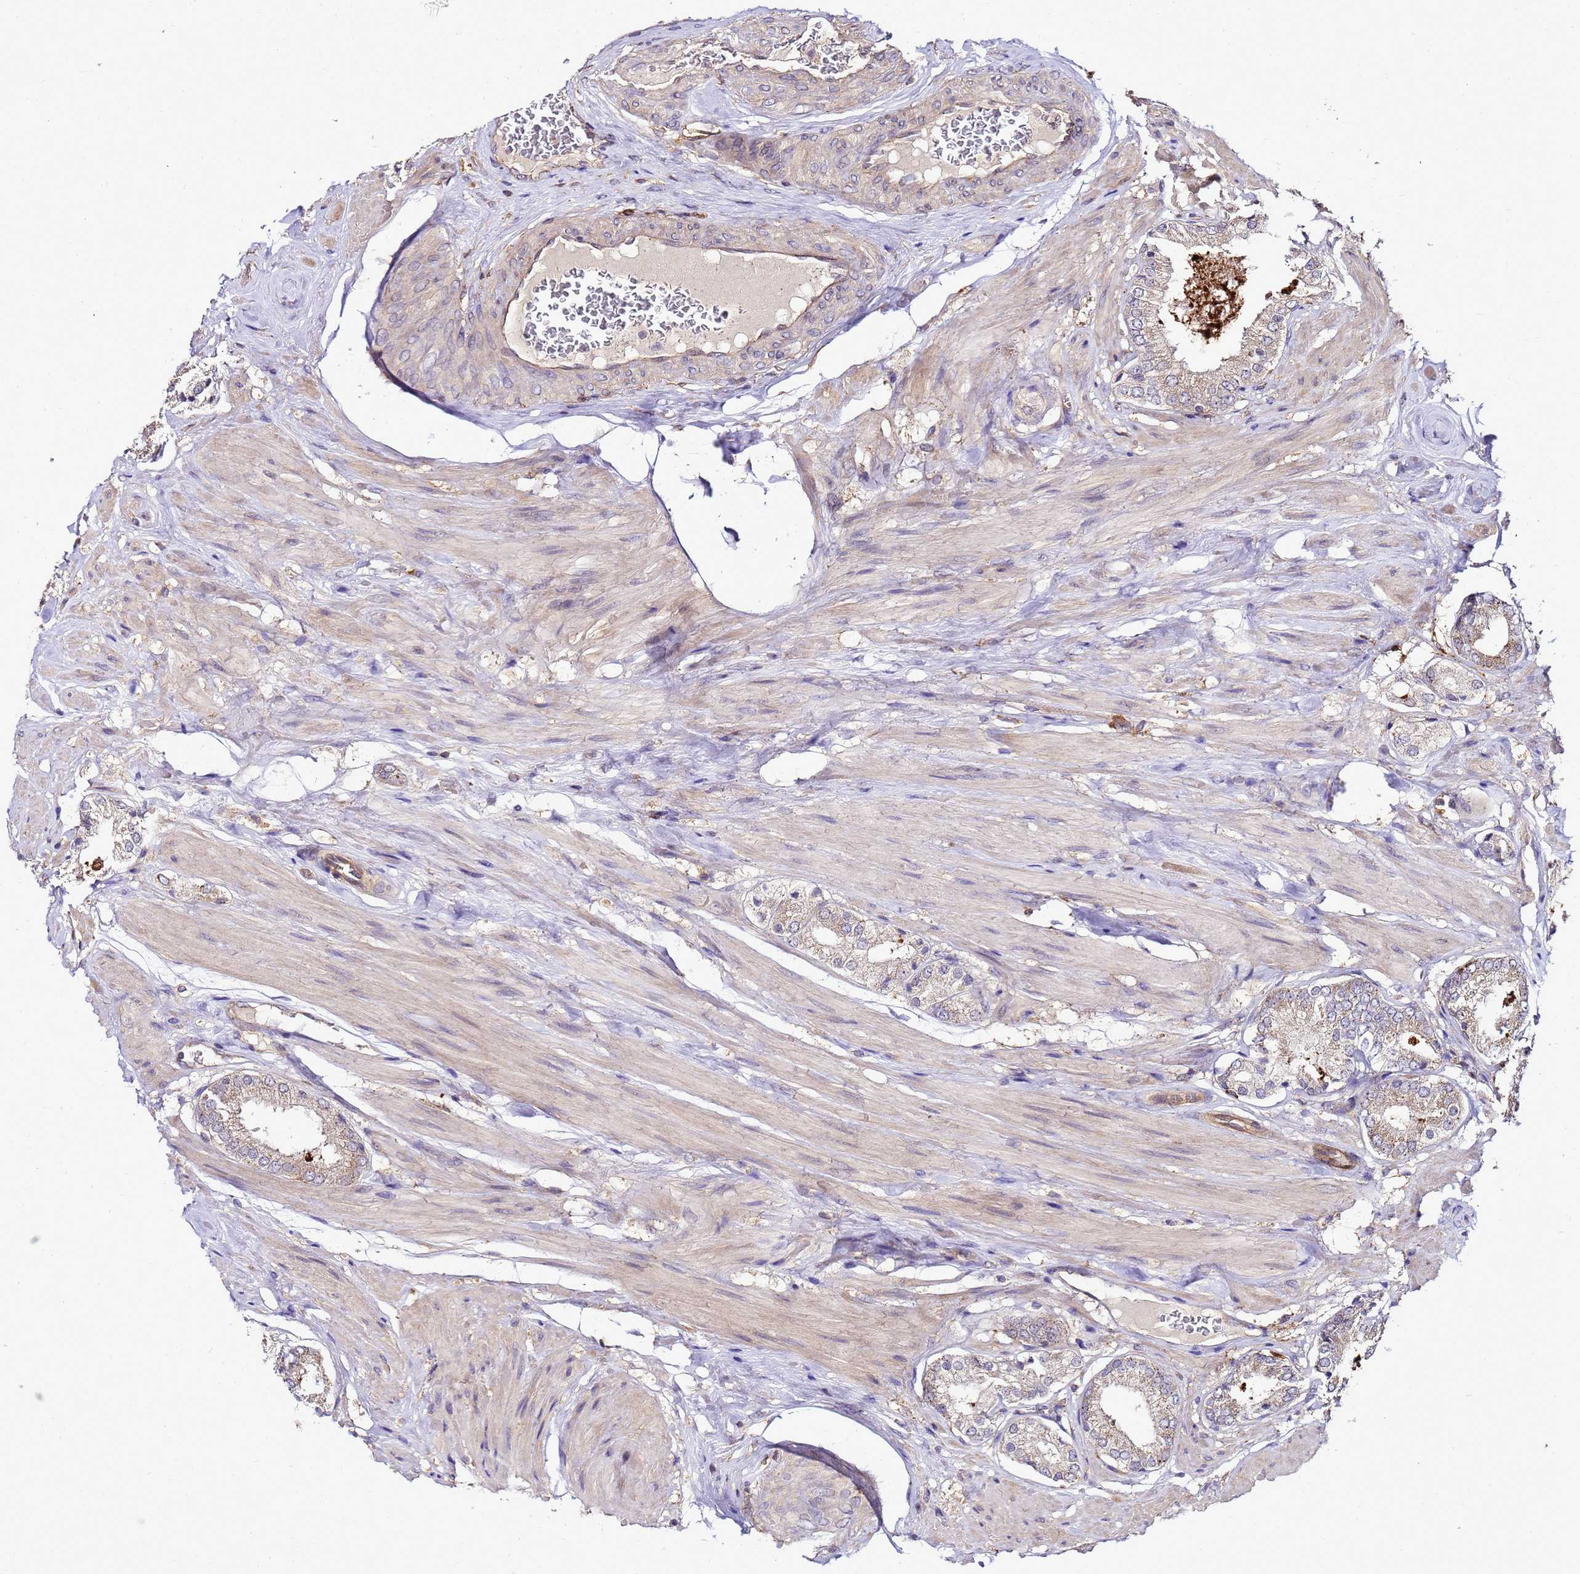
{"staining": {"intensity": "moderate", "quantity": "25%-75%", "location": "cytoplasmic/membranous"}, "tissue": "prostate cancer", "cell_type": "Tumor cells", "image_type": "cancer", "snomed": [{"axis": "morphology", "description": "Adenocarcinoma, High grade"}, {"axis": "topography", "description": "Prostate and seminal vesicle, NOS"}], "caption": "Immunohistochemistry (DAB (3,3'-diaminobenzidine)) staining of human prostate cancer (high-grade adenocarcinoma) exhibits moderate cytoplasmic/membranous protein positivity in about 25%-75% of tumor cells.", "gene": "TRABD", "patient": {"sex": "male", "age": 64}}